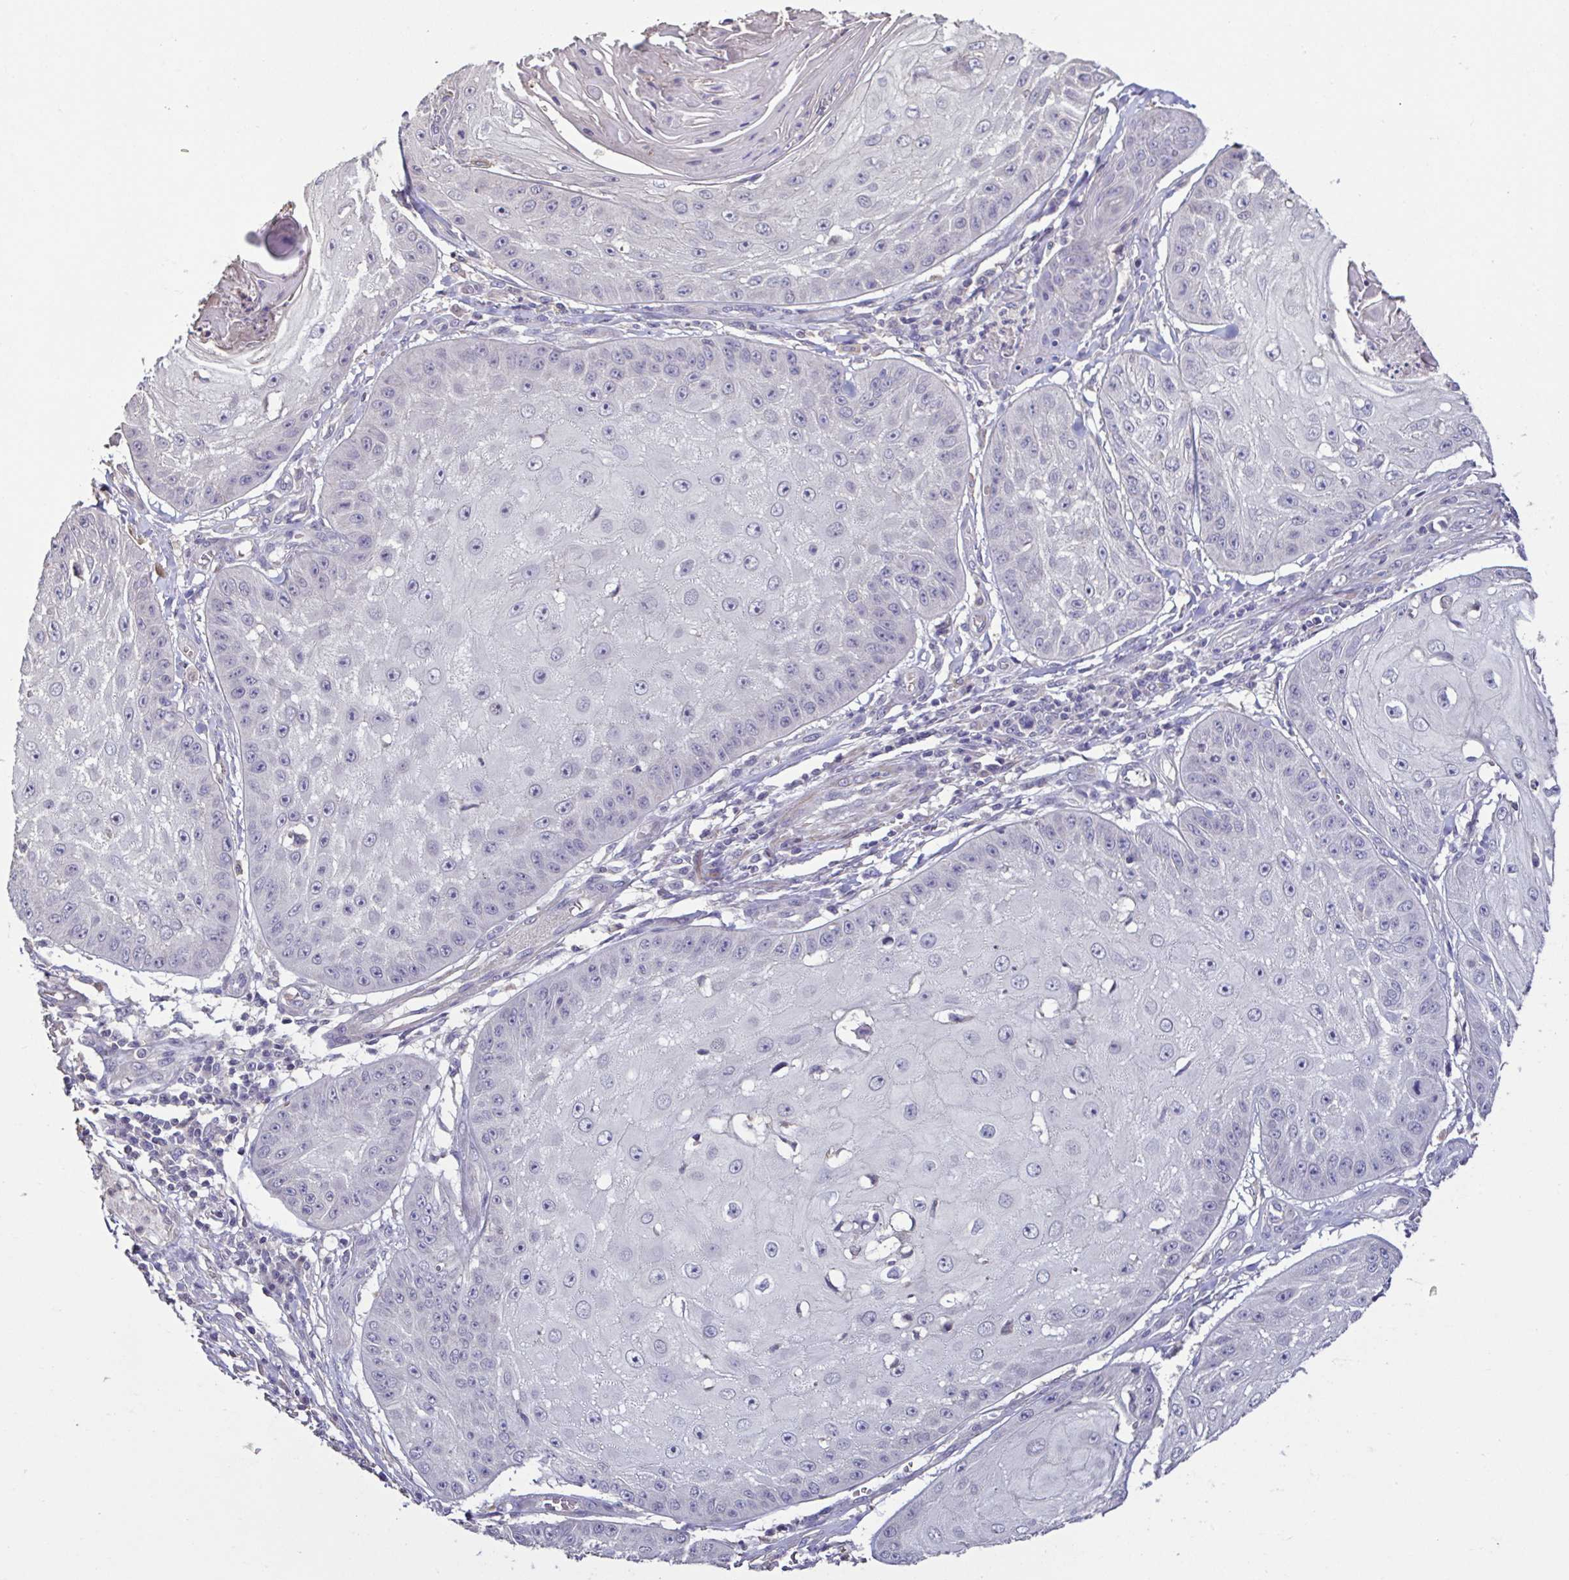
{"staining": {"intensity": "negative", "quantity": "none", "location": "none"}, "tissue": "skin cancer", "cell_type": "Tumor cells", "image_type": "cancer", "snomed": [{"axis": "morphology", "description": "Squamous cell carcinoma, NOS"}, {"axis": "topography", "description": "Skin"}], "caption": "Skin squamous cell carcinoma was stained to show a protein in brown. There is no significant positivity in tumor cells.", "gene": "ACTRT2", "patient": {"sex": "male", "age": 70}}